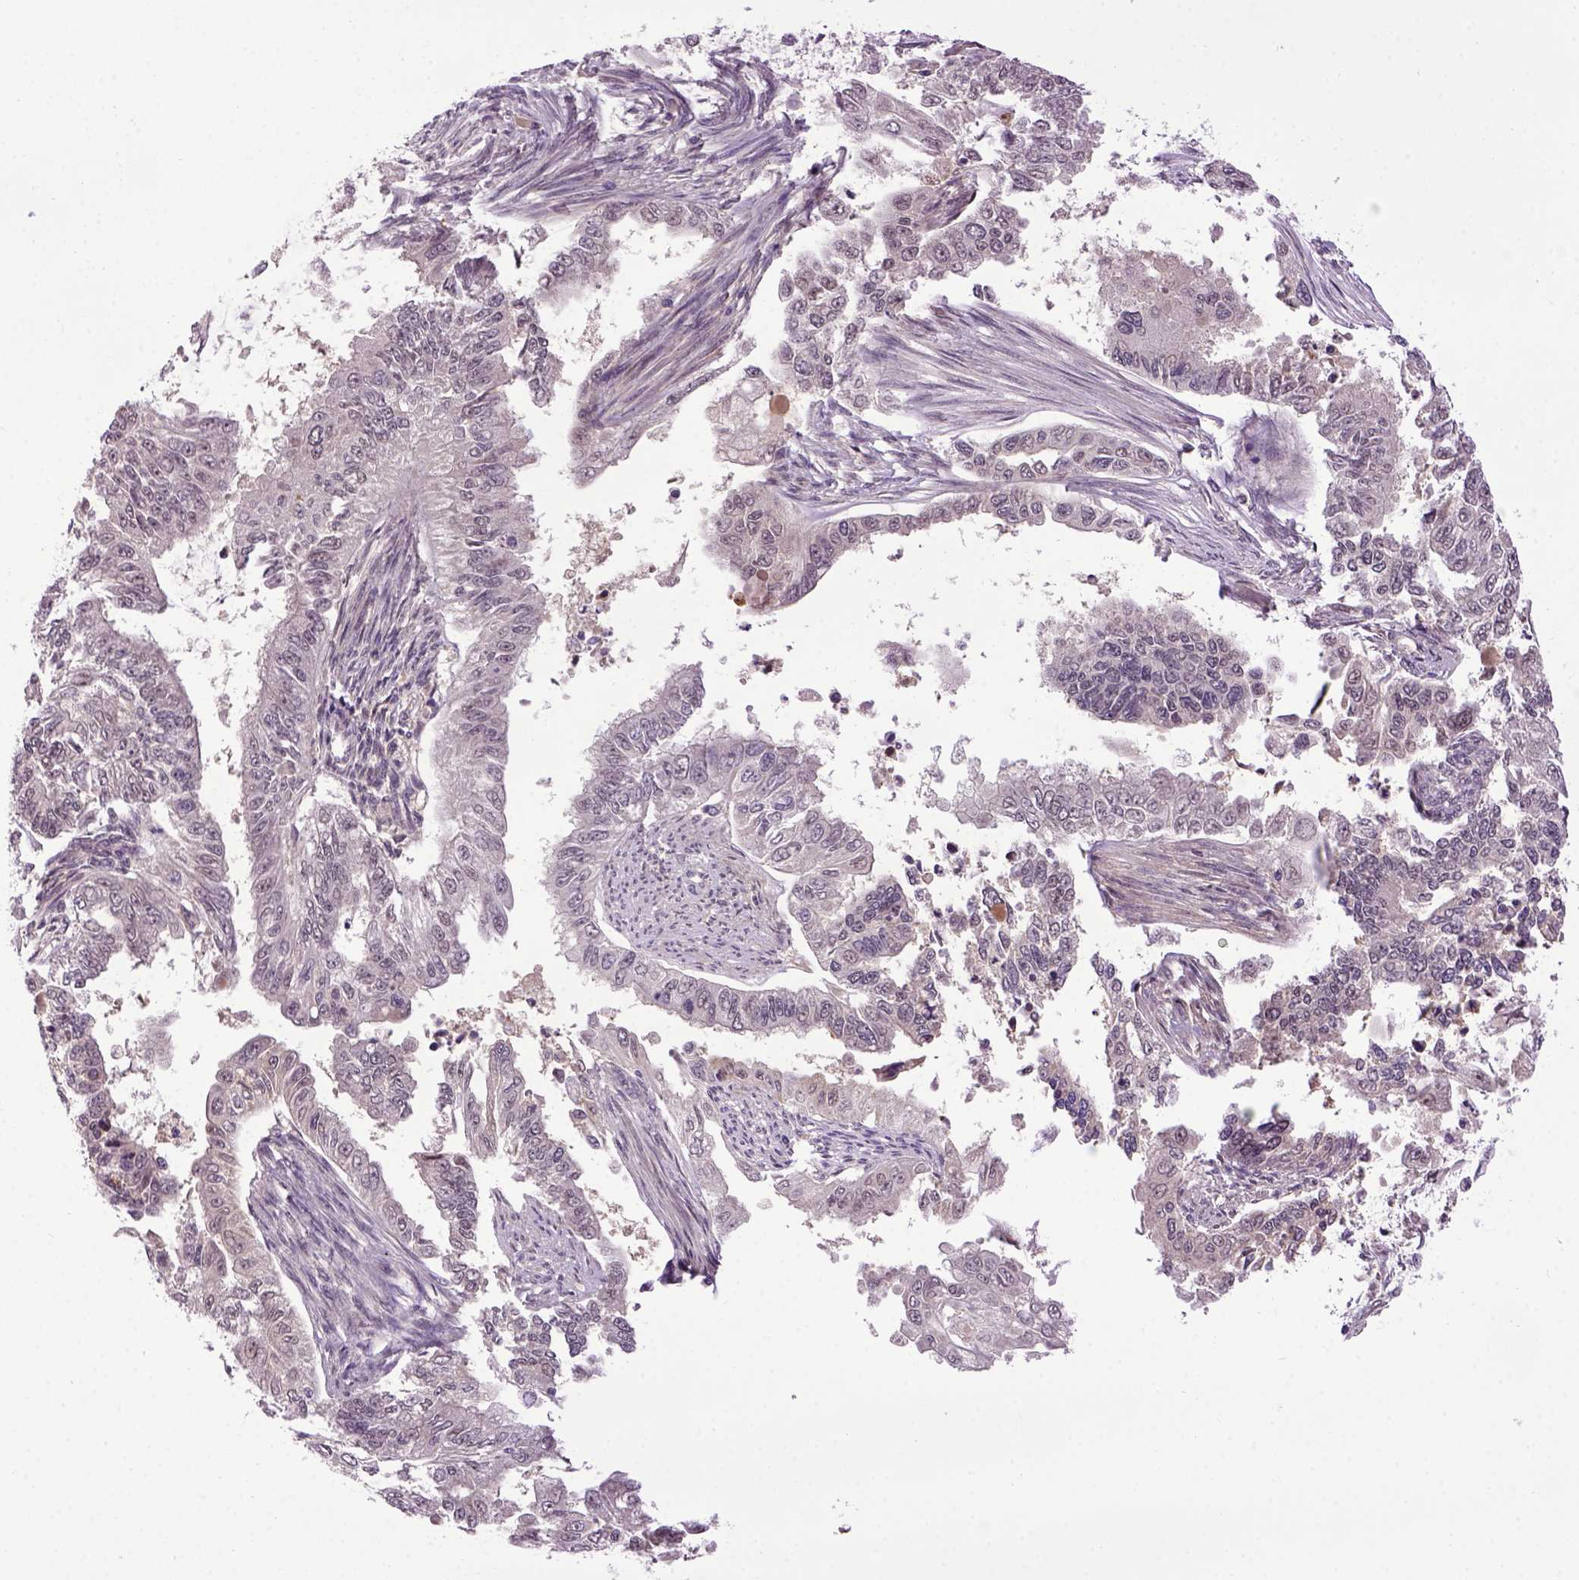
{"staining": {"intensity": "negative", "quantity": "none", "location": "none"}, "tissue": "endometrial cancer", "cell_type": "Tumor cells", "image_type": "cancer", "snomed": [{"axis": "morphology", "description": "Adenocarcinoma, NOS"}, {"axis": "topography", "description": "Uterus"}], "caption": "Immunohistochemistry of human endometrial cancer (adenocarcinoma) shows no expression in tumor cells. The staining is performed using DAB (3,3'-diaminobenzidine) brown chromogen with nuclei counter-stained in using hematoxylin.", "gene": "RAB43", "patient": {"sex": "female", "age": 59}}